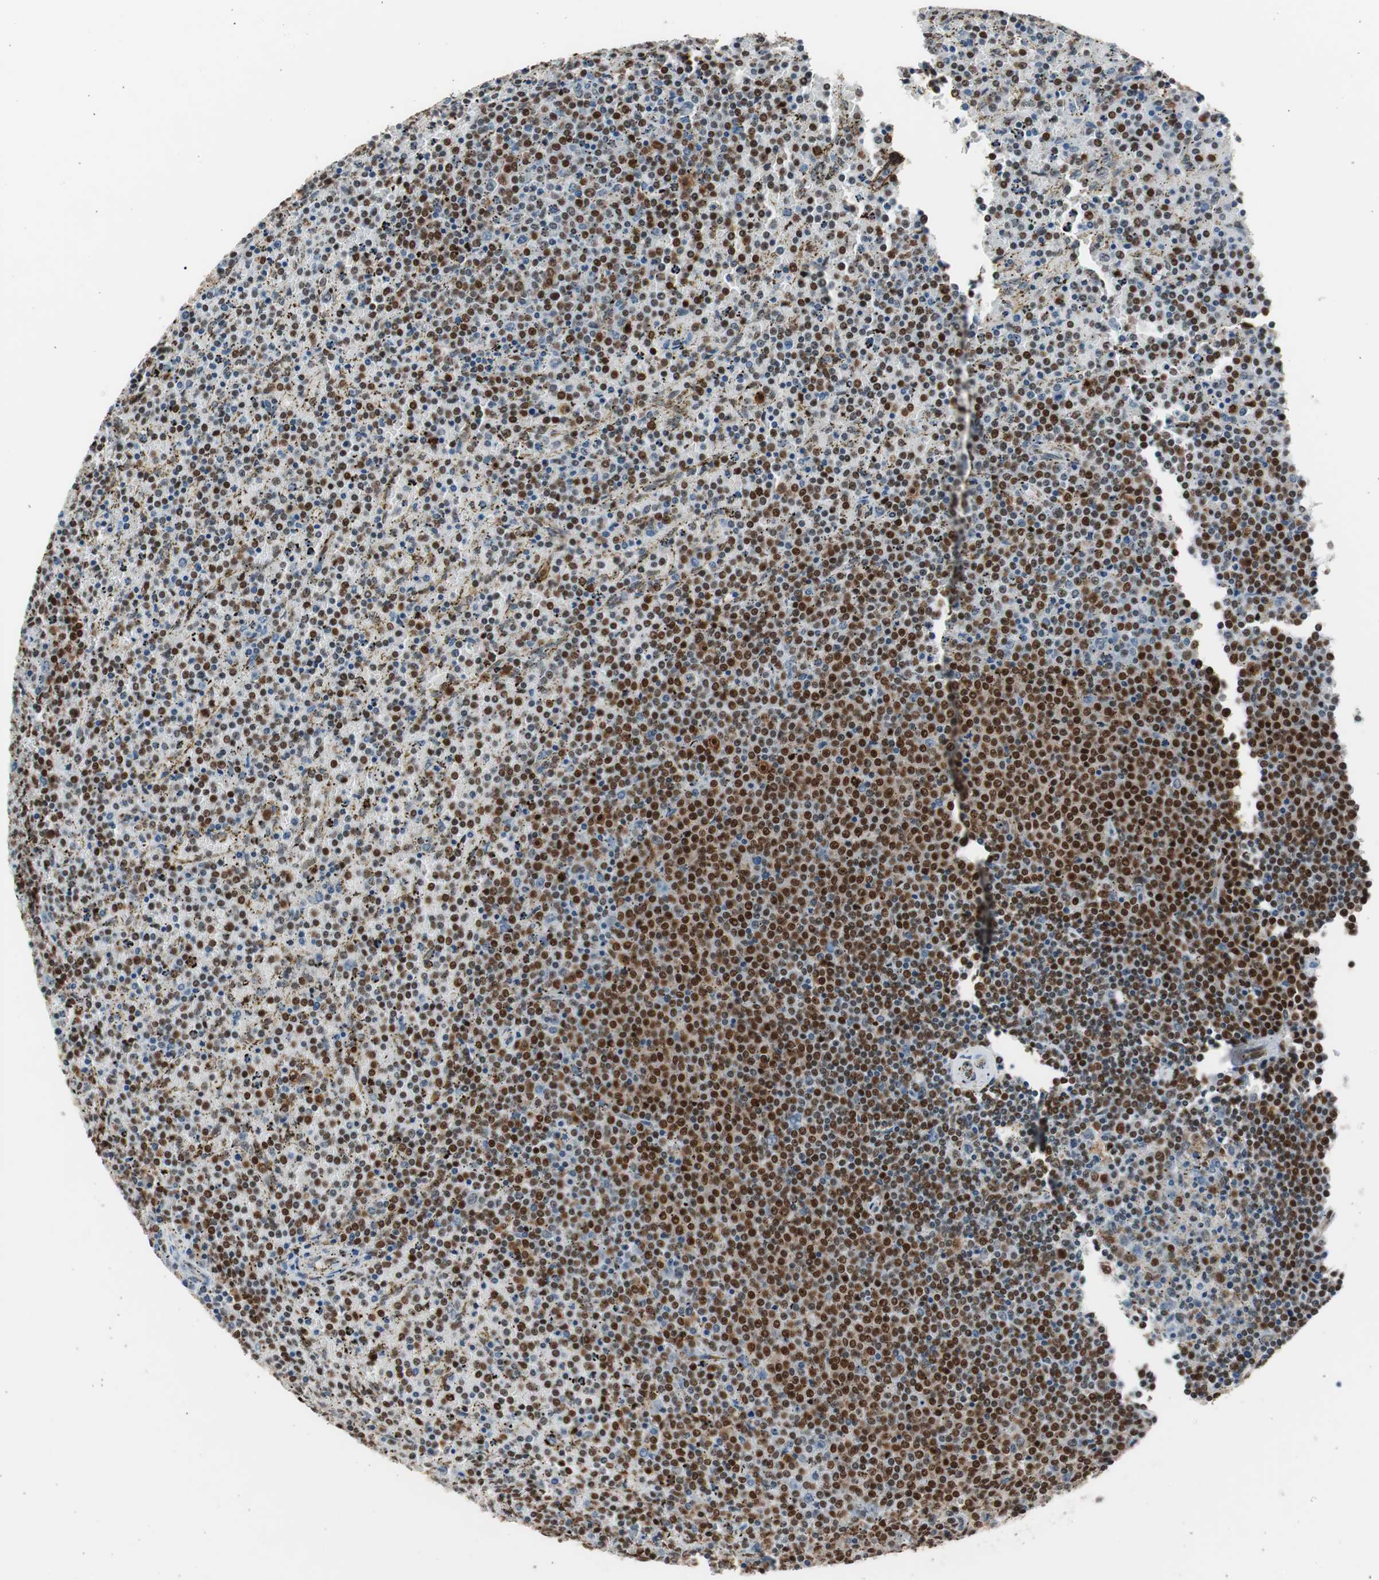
{"staining": {"intensity": "moderate", "quantity": ">75%", "location": "nuclear"}, "tissue": "lymphoma", "cell_type": "Tumor cells", "image_type": "cancer", "snomed": [{"axis": "morphology", "description": "Malignant lymphoma, non-Hodgkin's type, Low grade"}, {"axis": "topography", "description": "Spleen"}], "caption": "An immunohistochemistry (IHC) photomicrograph of neoplastic tissue is shown. Protein staining in brown labels moderate nuclear positivity in lymphoma within tumor cells. (IHC, brightfield microscopy, high magnification).", "gene": "RPA1", "patient": {"sex": "female", "age": 77}}